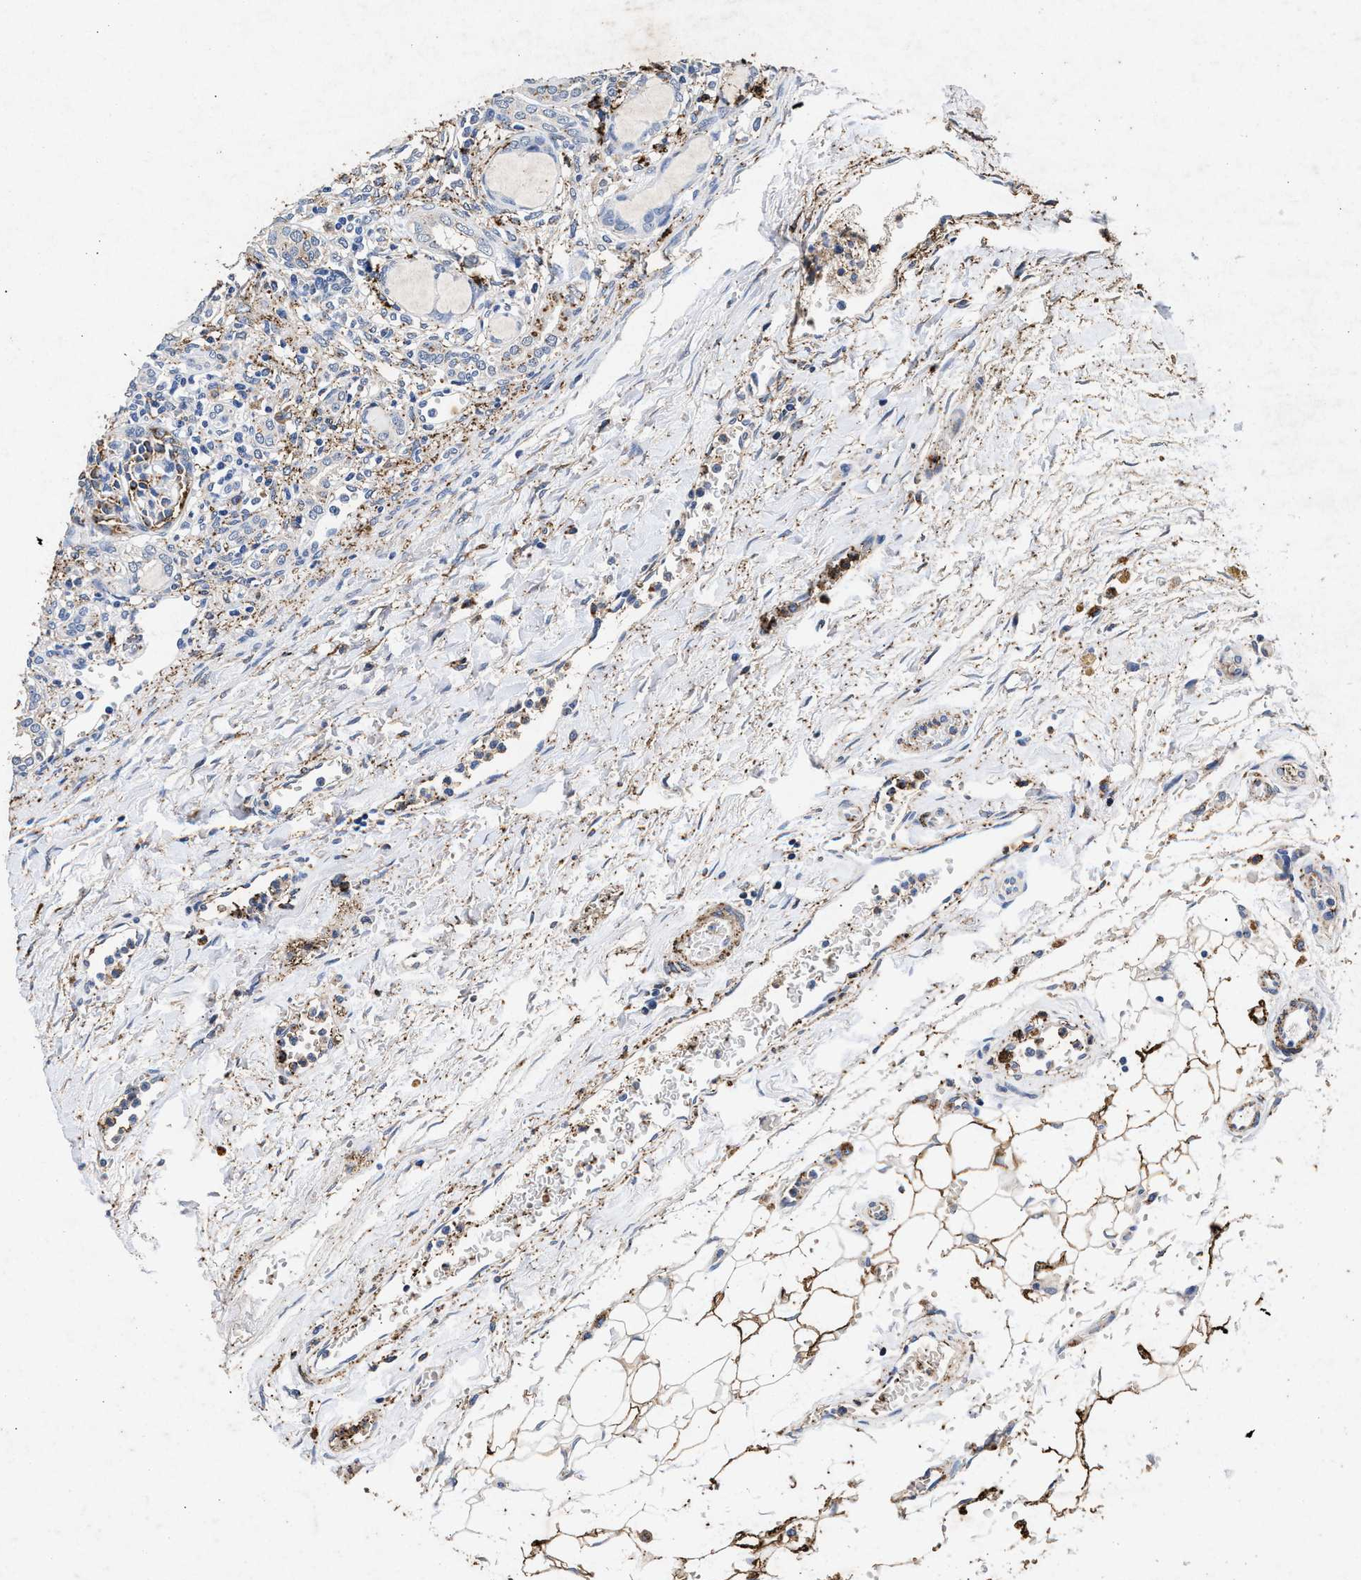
{"staining": {"intensity": "negative", "quantity": "none", "location": "none"}, "tissue": "kidney", "cell_type": "Cells in glomeruli", "image_type": "normal", "snomed": [{"axis": "morphology", "description": "Normal tissue, NOS"}, {"axis": "topography", "description": "Kidney"}], "caption": "This micrograph is of normal kidney stained with immunohistochemistry (IHC) to label a protein in brown with the nuclei are counter-stained blue. There is no expression in cells in glomeruli. (Brightfield microscopy of DAB immunohistochemistry at high magnification).", "gene": "LTB4R2", "patient": {"sex": "male", "age": 7}}